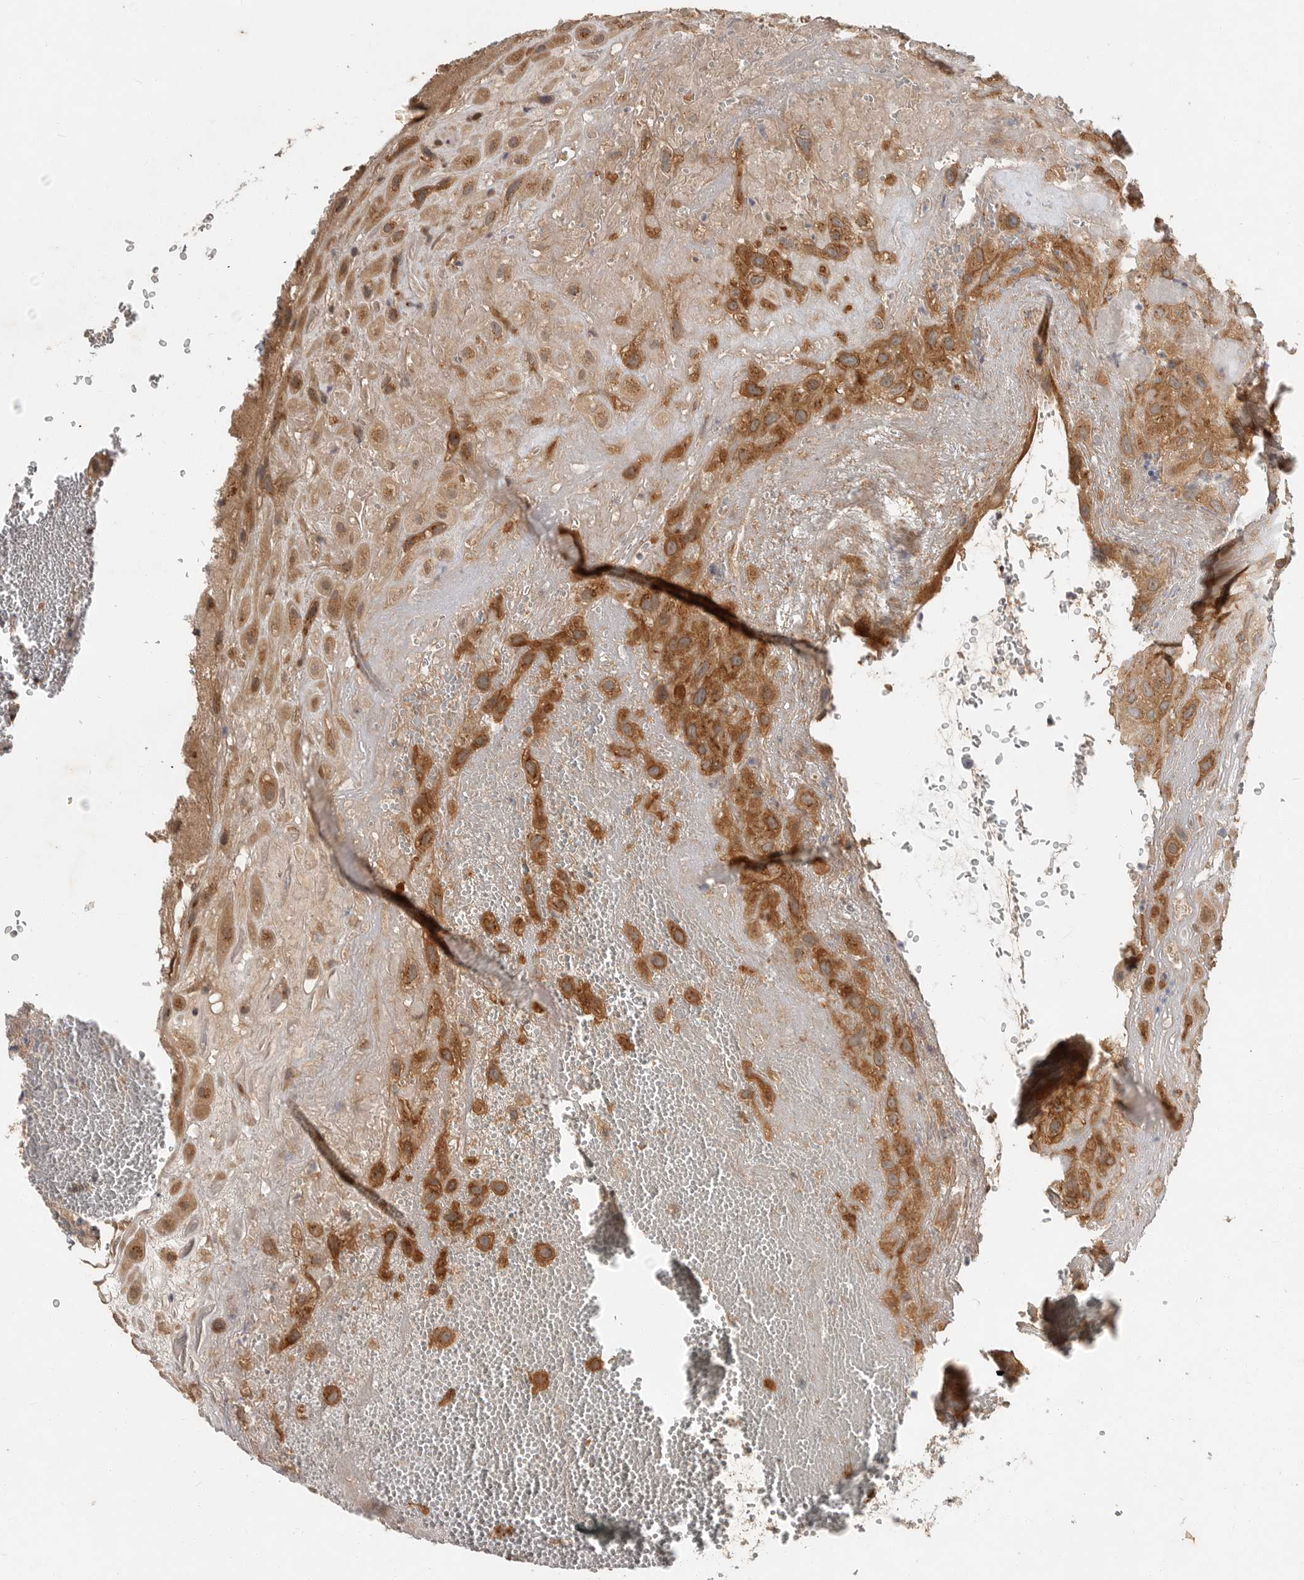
{"staining": {"intensity": "moderate", "quantity": ">75%", "location": "cytoplasmic/membranous"}, "tissue": "placenta", "cell_type": "Decidual cells", "image_type": "normal", "snomed": [{"axis": "morphology", "description": "Normal tissue, NOS"}, {"axis": "topography", "description": "Placenta"}], "caption": "Protein expression analysis of benign human placenta reveals moderate cytoplasmic/membranous staining in approximately >75% of decidual cells.", "gene": "OSBPL9", "patient": {"sex": "female", "age": 35}}